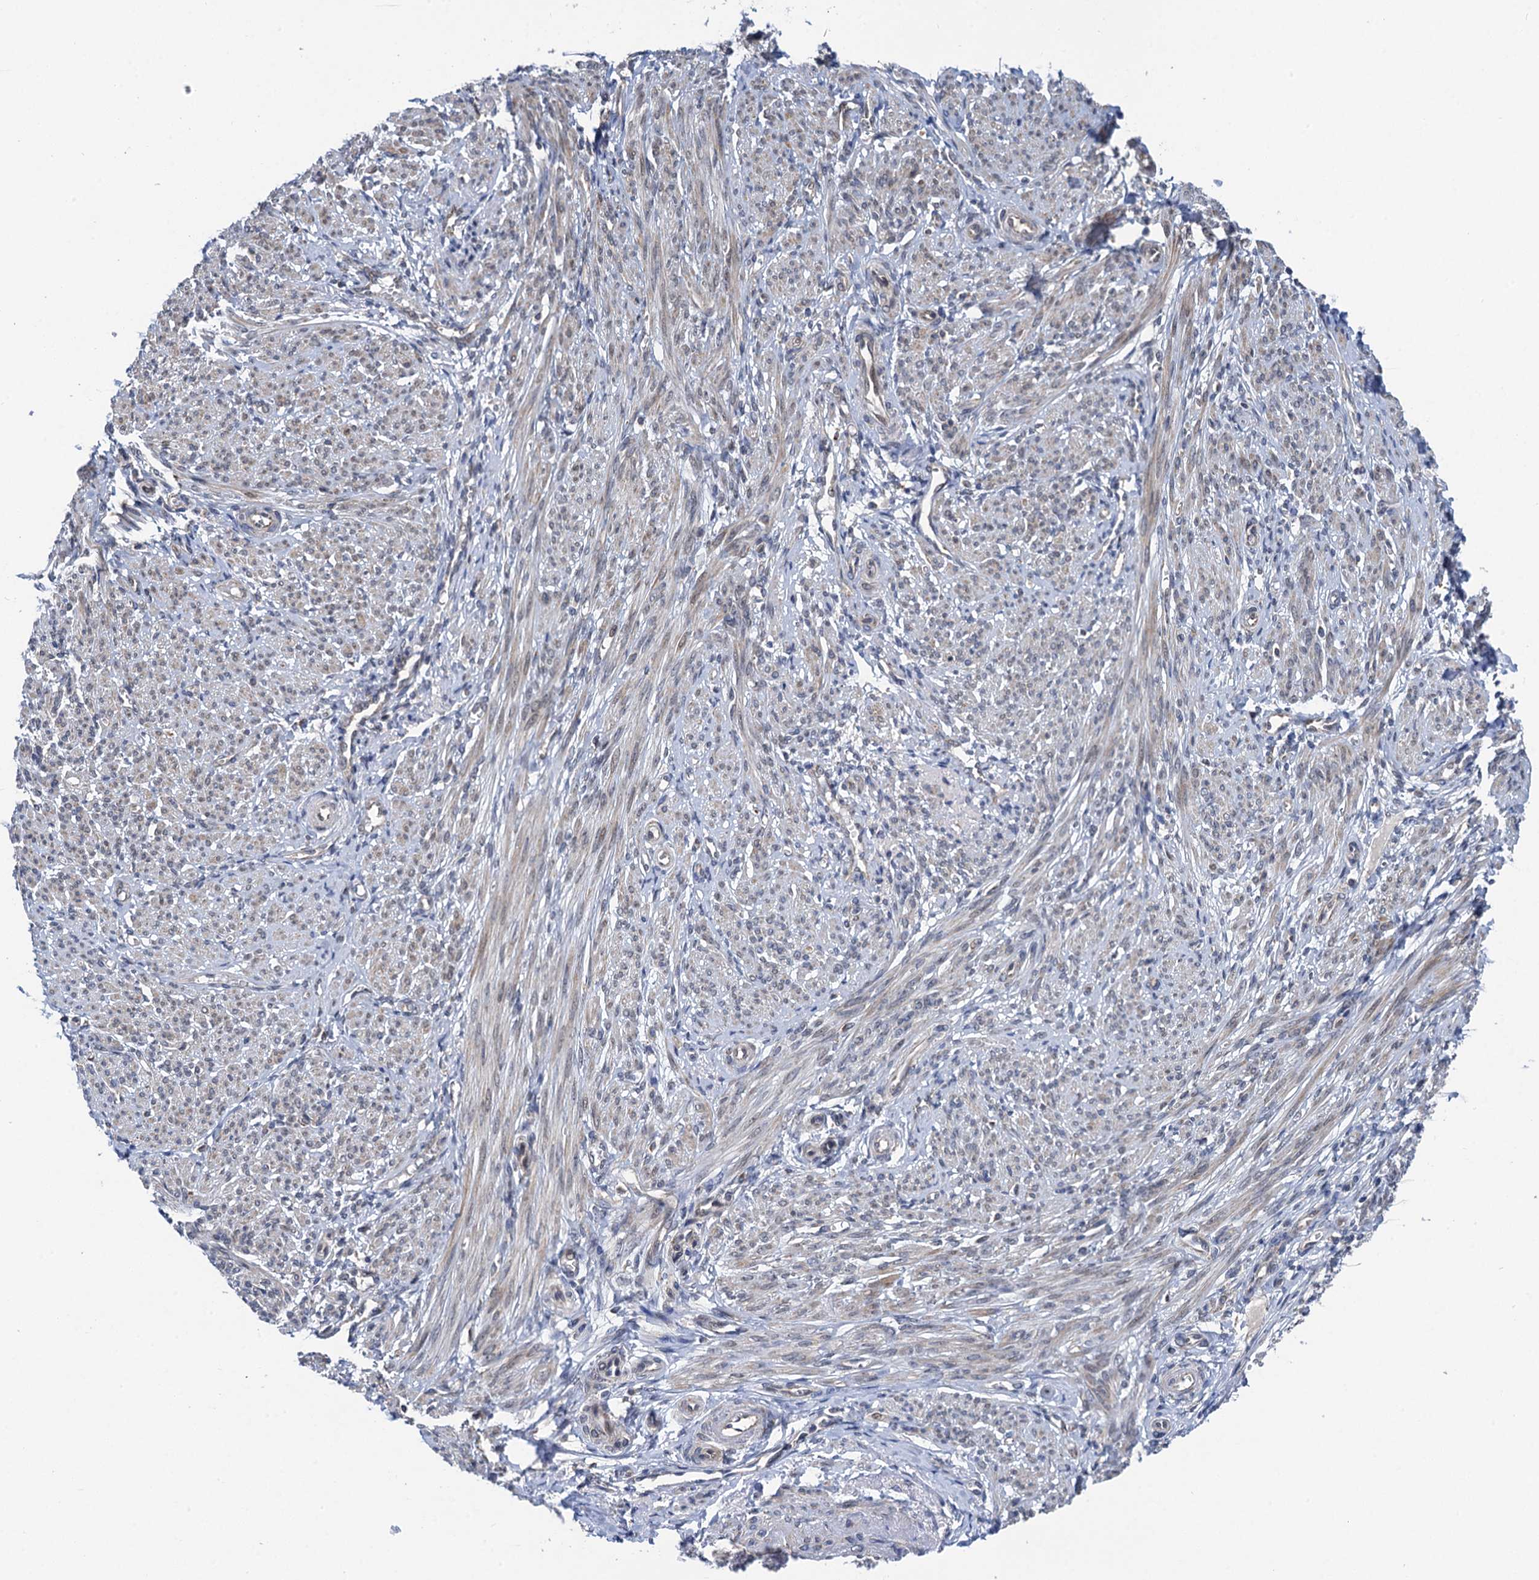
{"staining": {"intensity": "moderate", "quantity": "25%-75%", "location": "cytoplasmic/membranous"}, "tissue": "smooth muscle", "cell_type": "Smooth muscle cells", "image_type": "normal", "snomed": [{"axis": "morphology", "description": "Normal tissue, NOS"}, {"axis": "topography", "description": "Smooth muscle"}], "caption": "Protein staining of unremarkable smooth muscle demonstrates moderate cytoplasmic/membranous positivity in approximately 25%-75% of smooth muscle cells.", "gene": "CMPK2", "patient": {"sex": "female", "age": 39}}